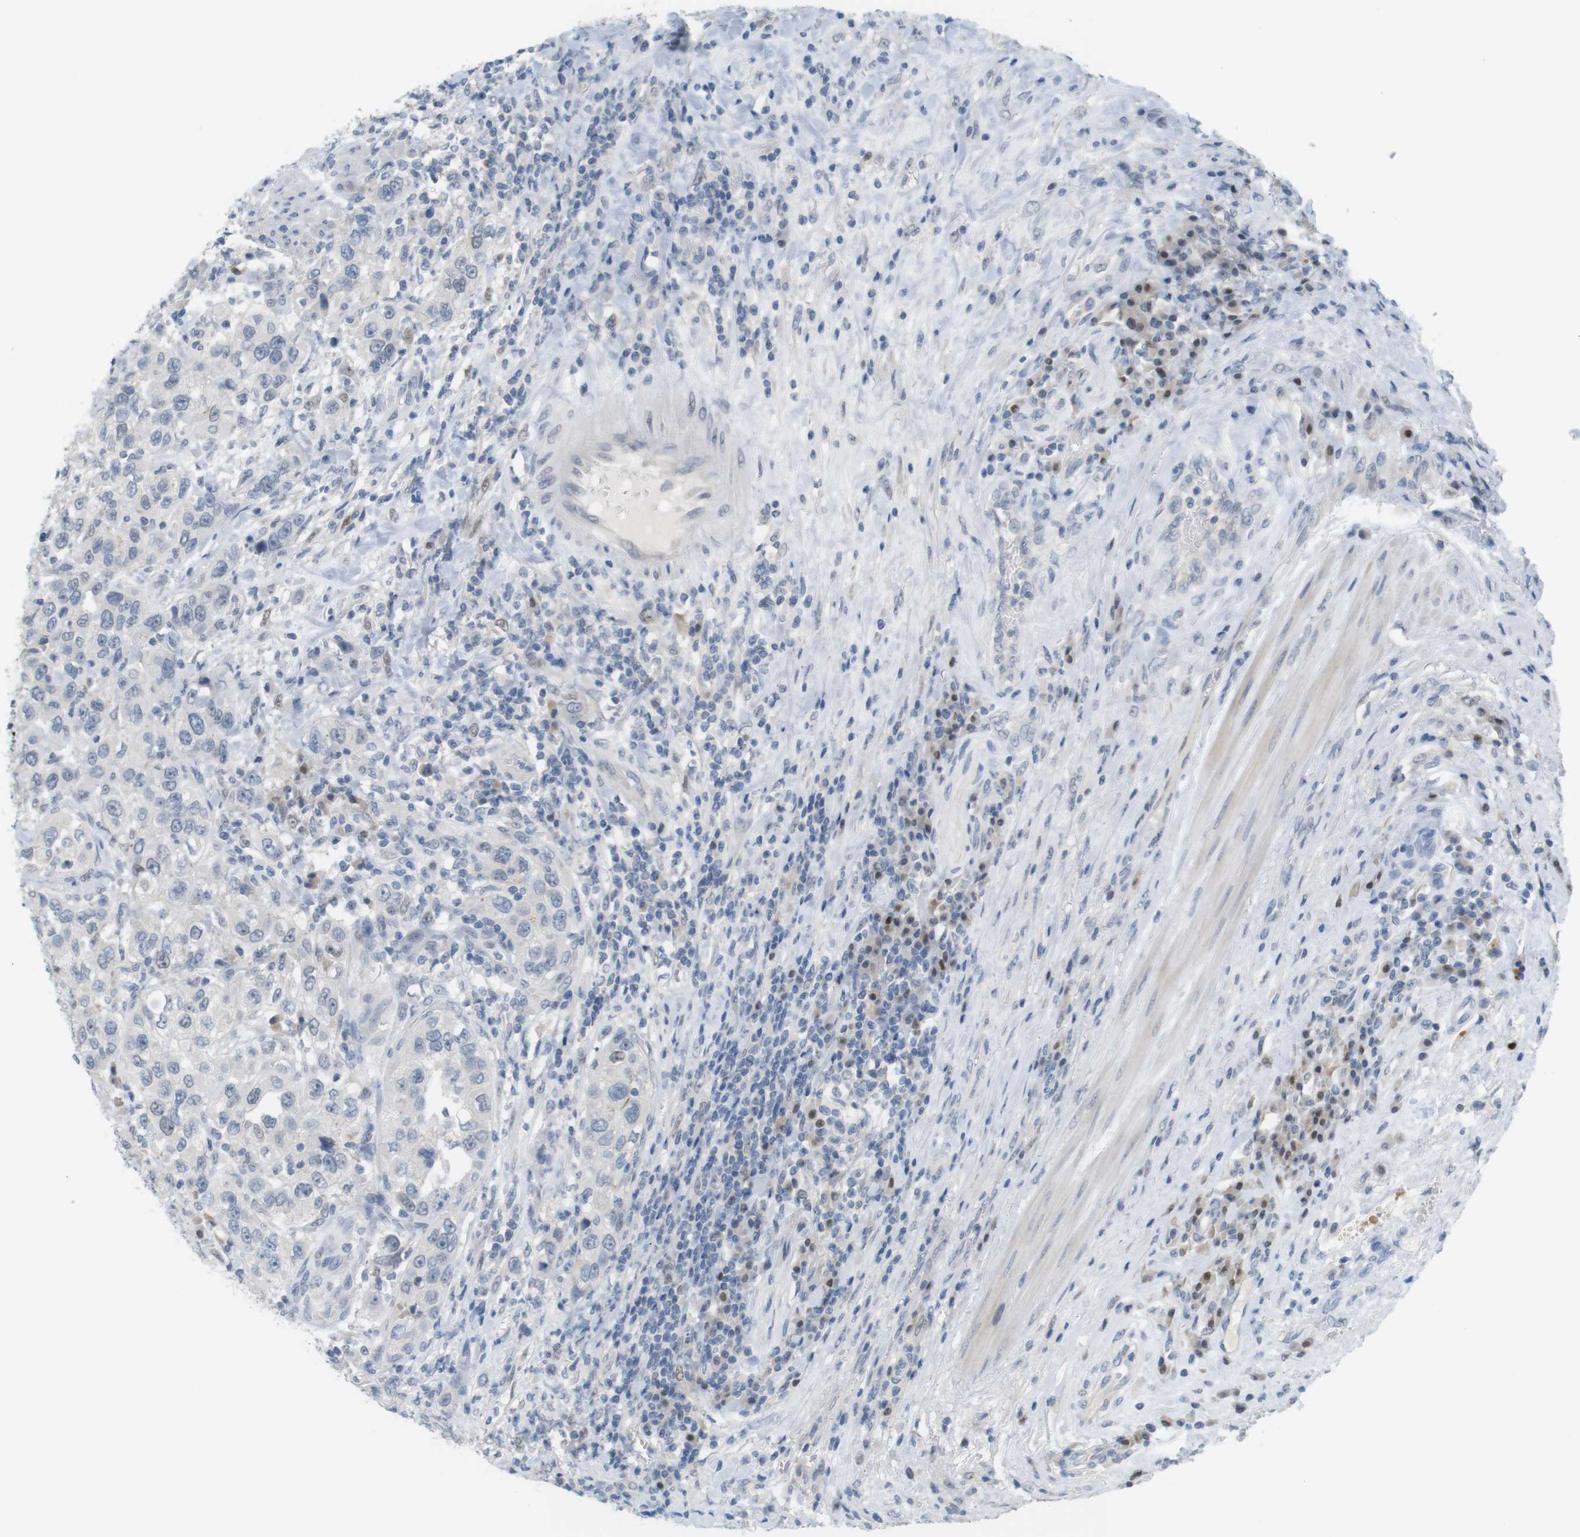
{"staining": {"intensity": "negative", "quantity": "none", "location": "none"}, "tissue": "urothelial cancer", "cell_type": "Tumor cells", "image_type": "cancer", "snomed": [{"axis": "morphology", "description": "Urothelial carcinoma, High grade"}, {"axis": "topography", "description": "Urinary bladder"}], "caption": "Tumor cells are negative for protein expression in human urothelial cancer.", "gene": "CREB3L2", "patient": {"sex": "female", "age": 80}}